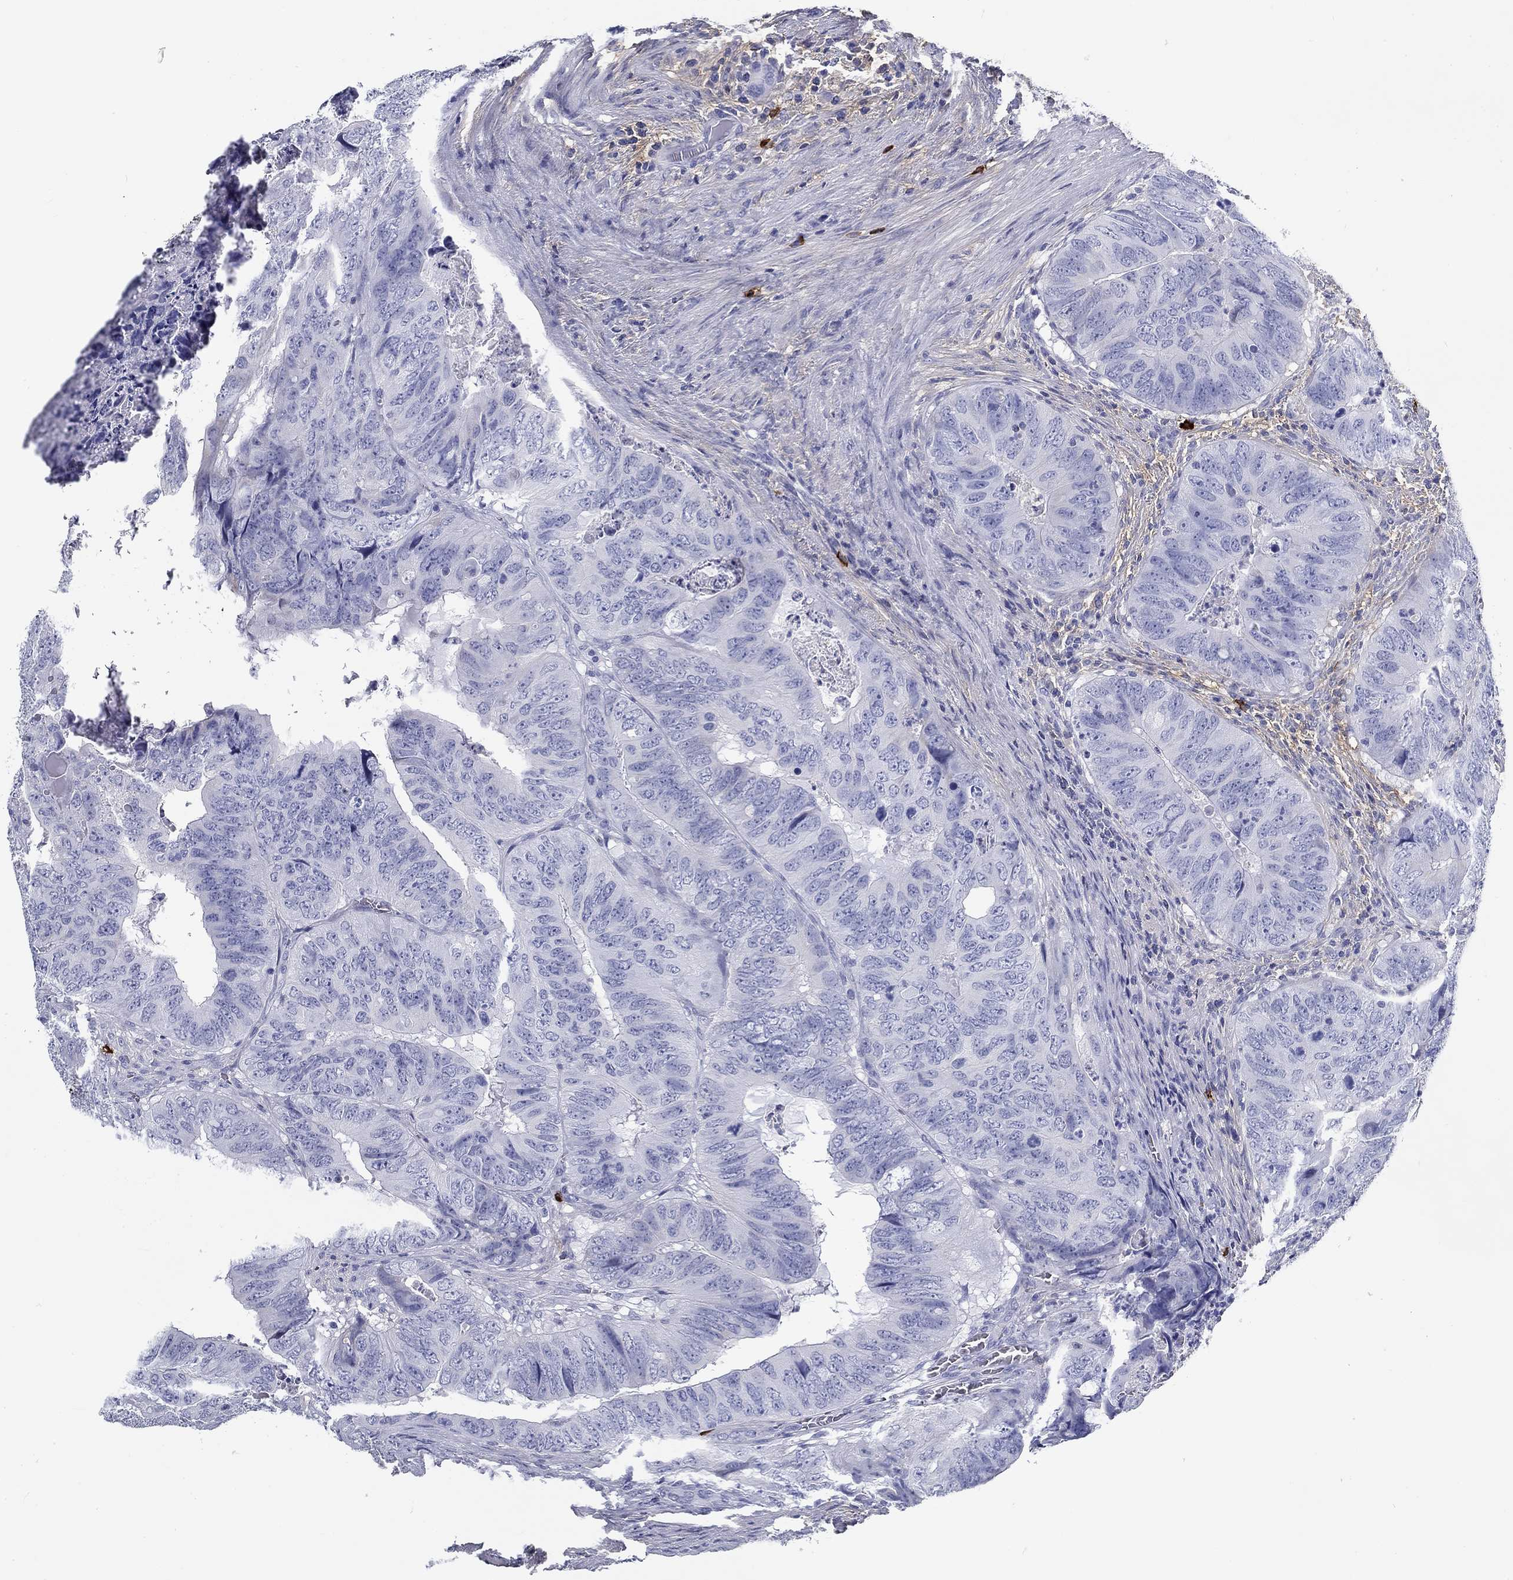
{"staining": {"intensity": "negative", "quantity": "none", "location": "none"}, "tissue": "colorectal cancer", "cell_type": "Tumor cells", "image_type": "cancer", "snomed": [{"axis": "morphology", "description": "Adenocarcinoma, NOS"}, {"axis": "topography", "description": "Colon"}], "caption": "Human adenocarcinoma (colorectal) stained for a protein using IHC reveals no positivity in tumor cells.", "gene": "CD40LG", "patient": {"sex": "male", "age": 79}}